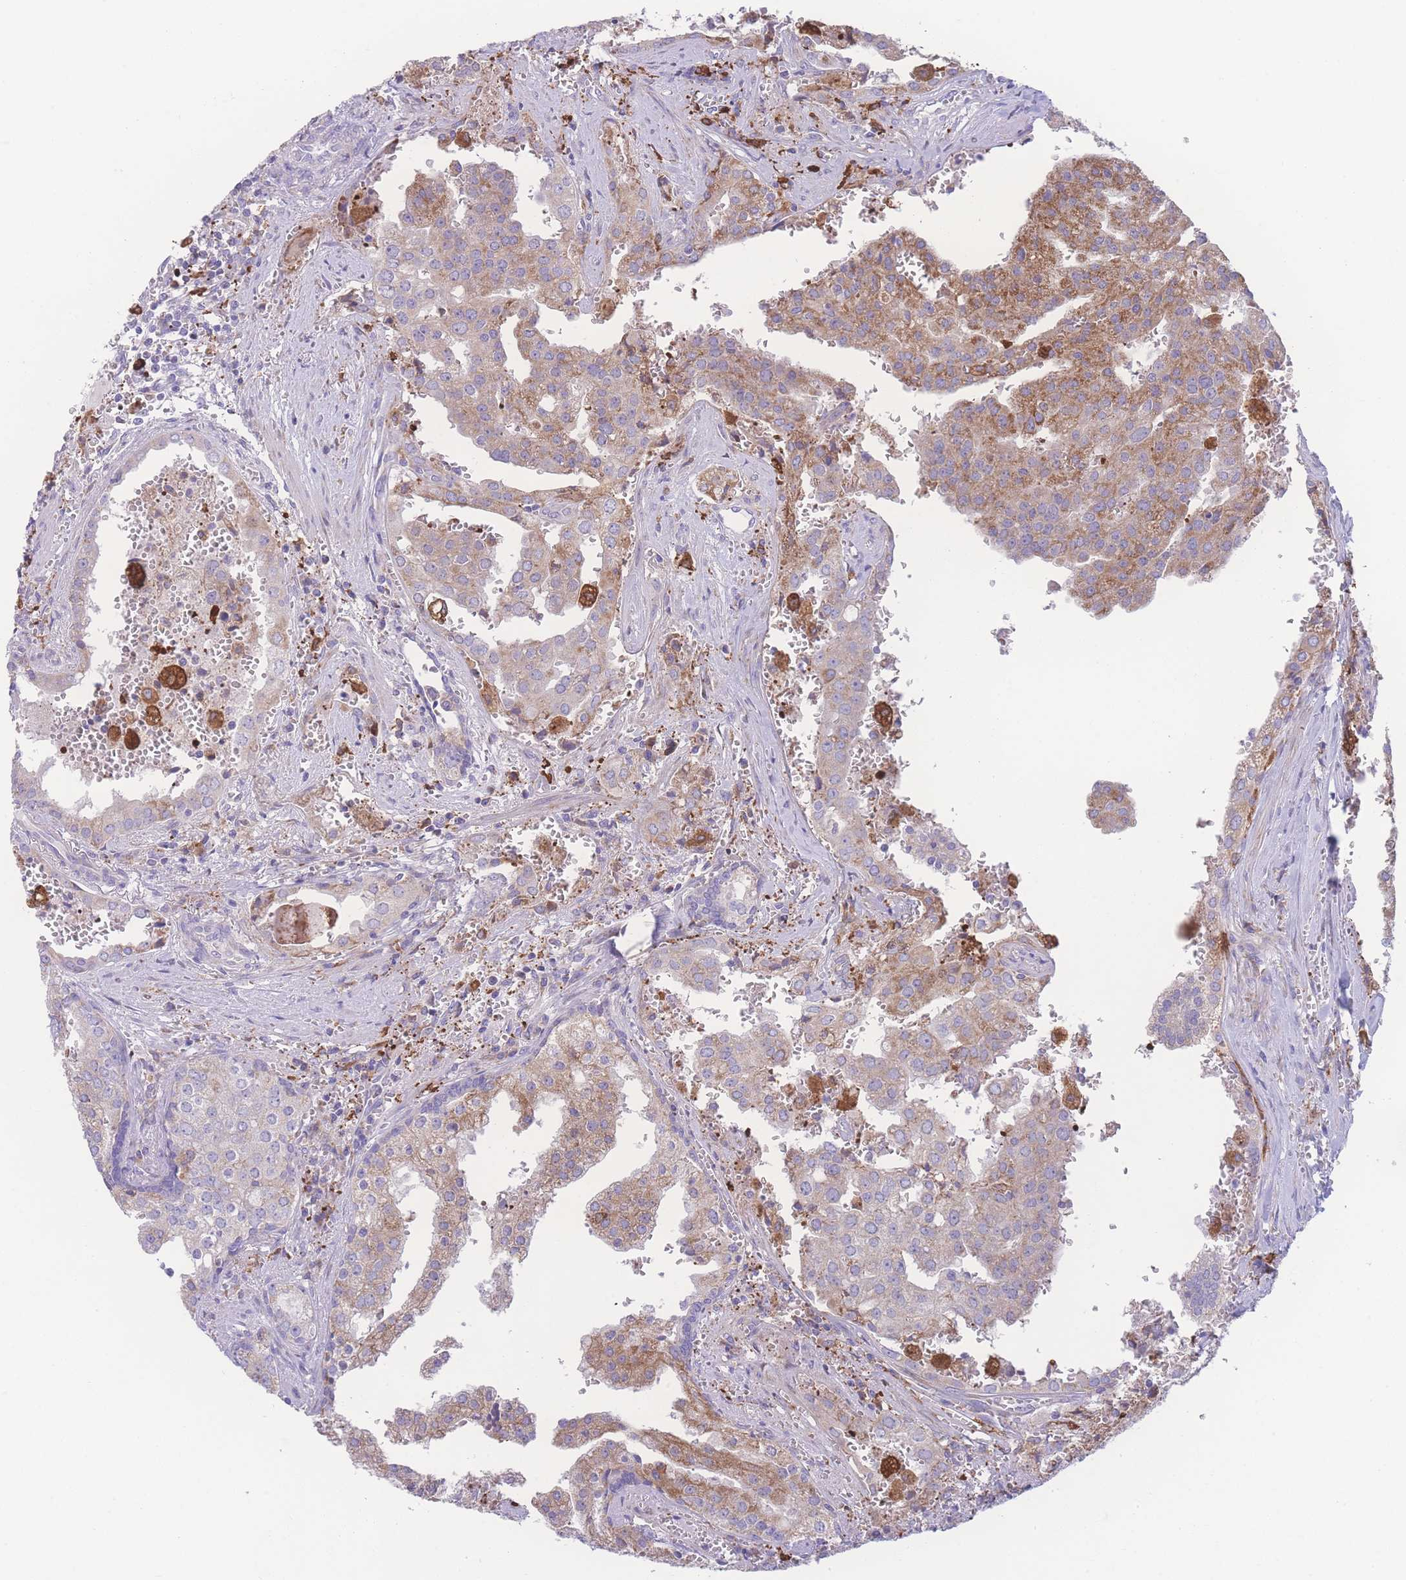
{"staining": {"intensity": "moderate", "quantity": ">75%", "location": "cytoplasmic/membranous"}, "tissue": "prostate cancer", "cell_type": "Tumor cells", "image_type": "cancer", "snomed": [{"axis": "morphology", "description": "Adenocarcinoma, High grade"}, {"axis": "topography", "description": "Prostate"}], "caption": "Prostate high-grade adenocarcinoma was stained to show a protein in brown. There is medium levels of moderate cytoplasmic/membranous positivity in approximately >75% of tumor cells.", "gene": "NBEAL1", "patient": {"sex": "male", "age": 68}}